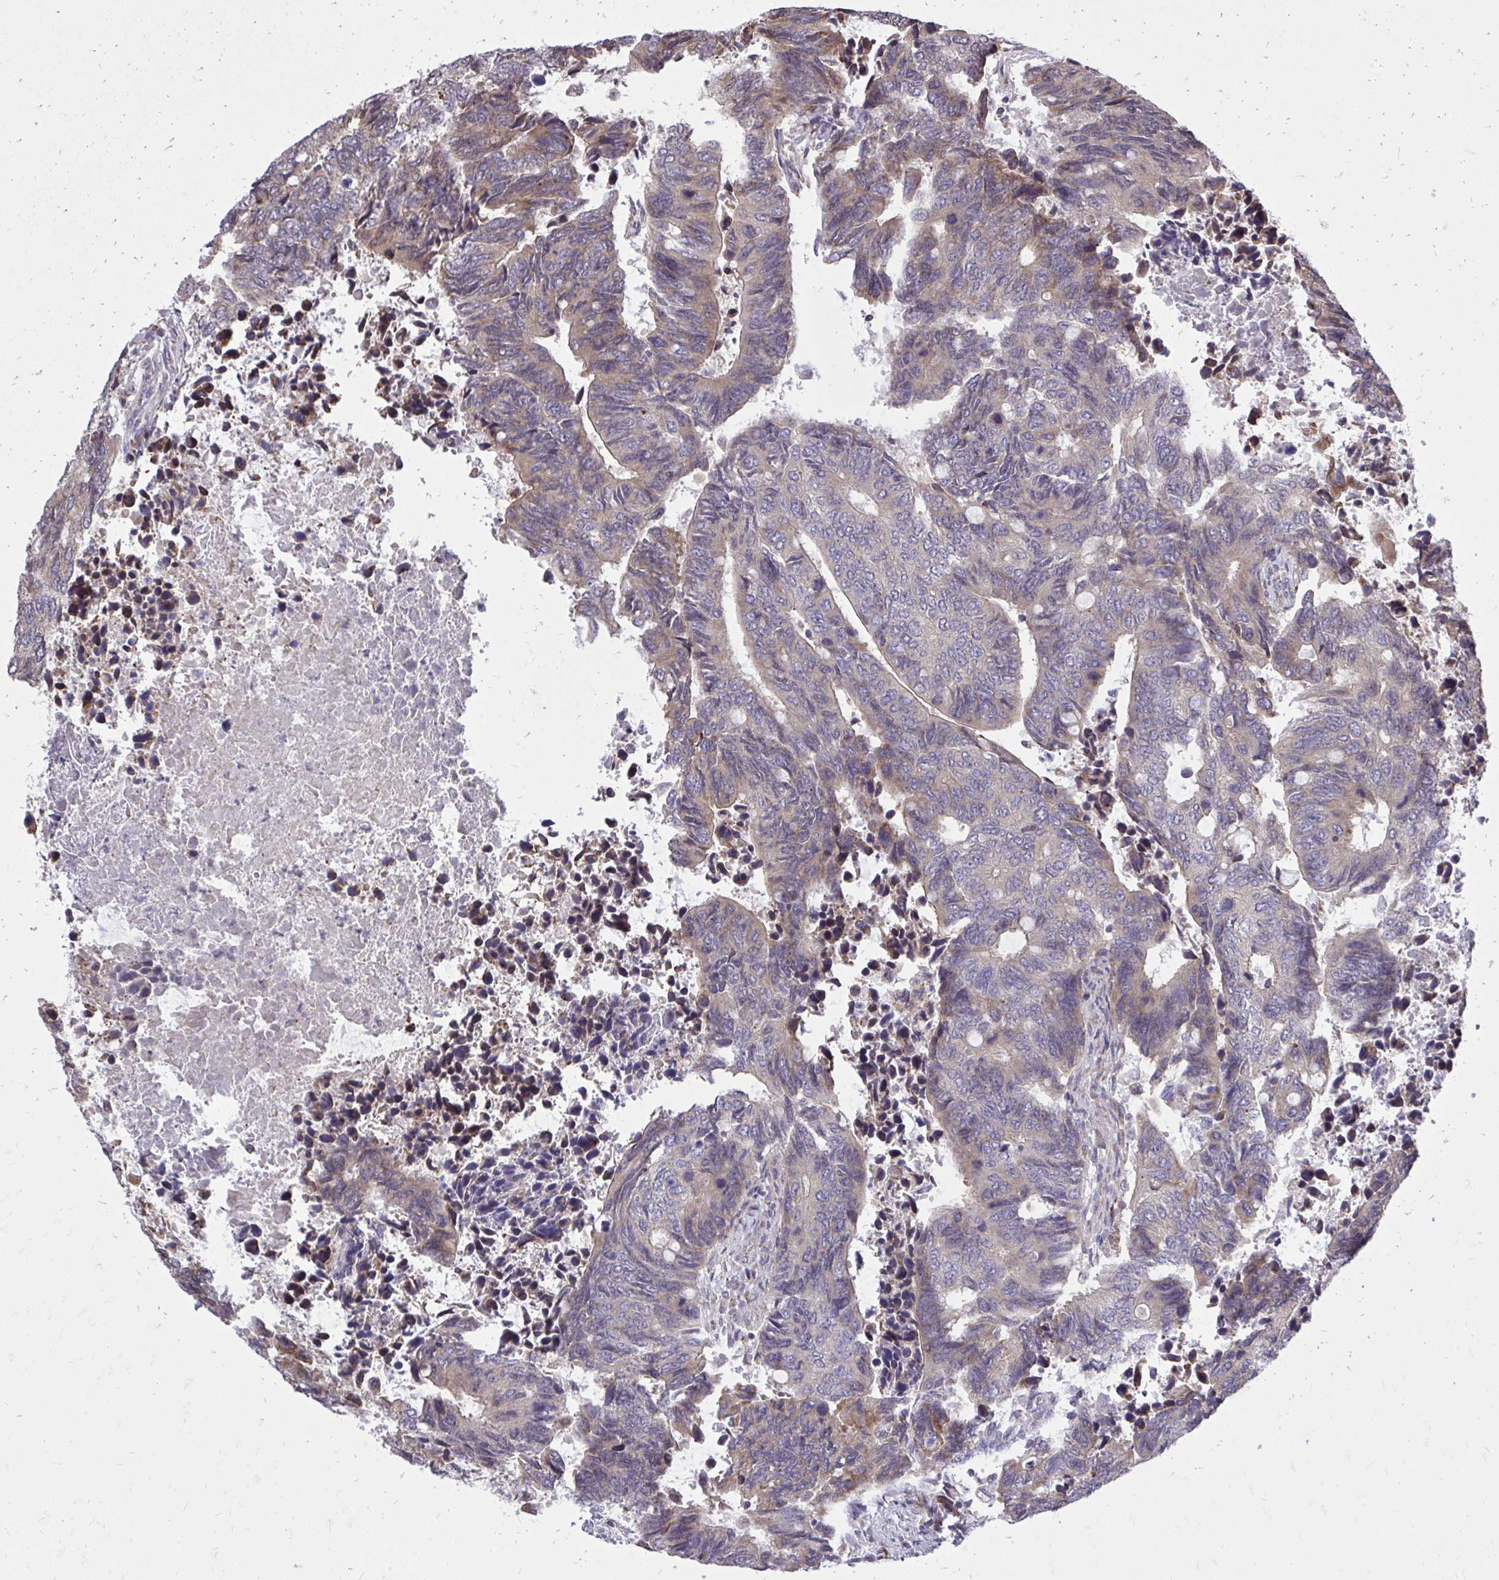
{"staining": {"intensity": "moderate", "quantity": "25%-75%", "location": "cytoplasmic/membranous"}, "tissue": "colorectal cancer", "cell_type": "Tumor cells", "image_type": "cancer", "snomed": [{"axis": "morphology", "description": "Adenocarcinoma, NOS"}, {"axis": "topography", "description": "Colon"}], "caption": "Tumor cells display moderate cytoplasmic/membranous positivity in approximately 25%-75% of cells in adenocarcinoma (colorectal).", "gene": "METTL9", "patient": {"sex": "male", "age": 87}}